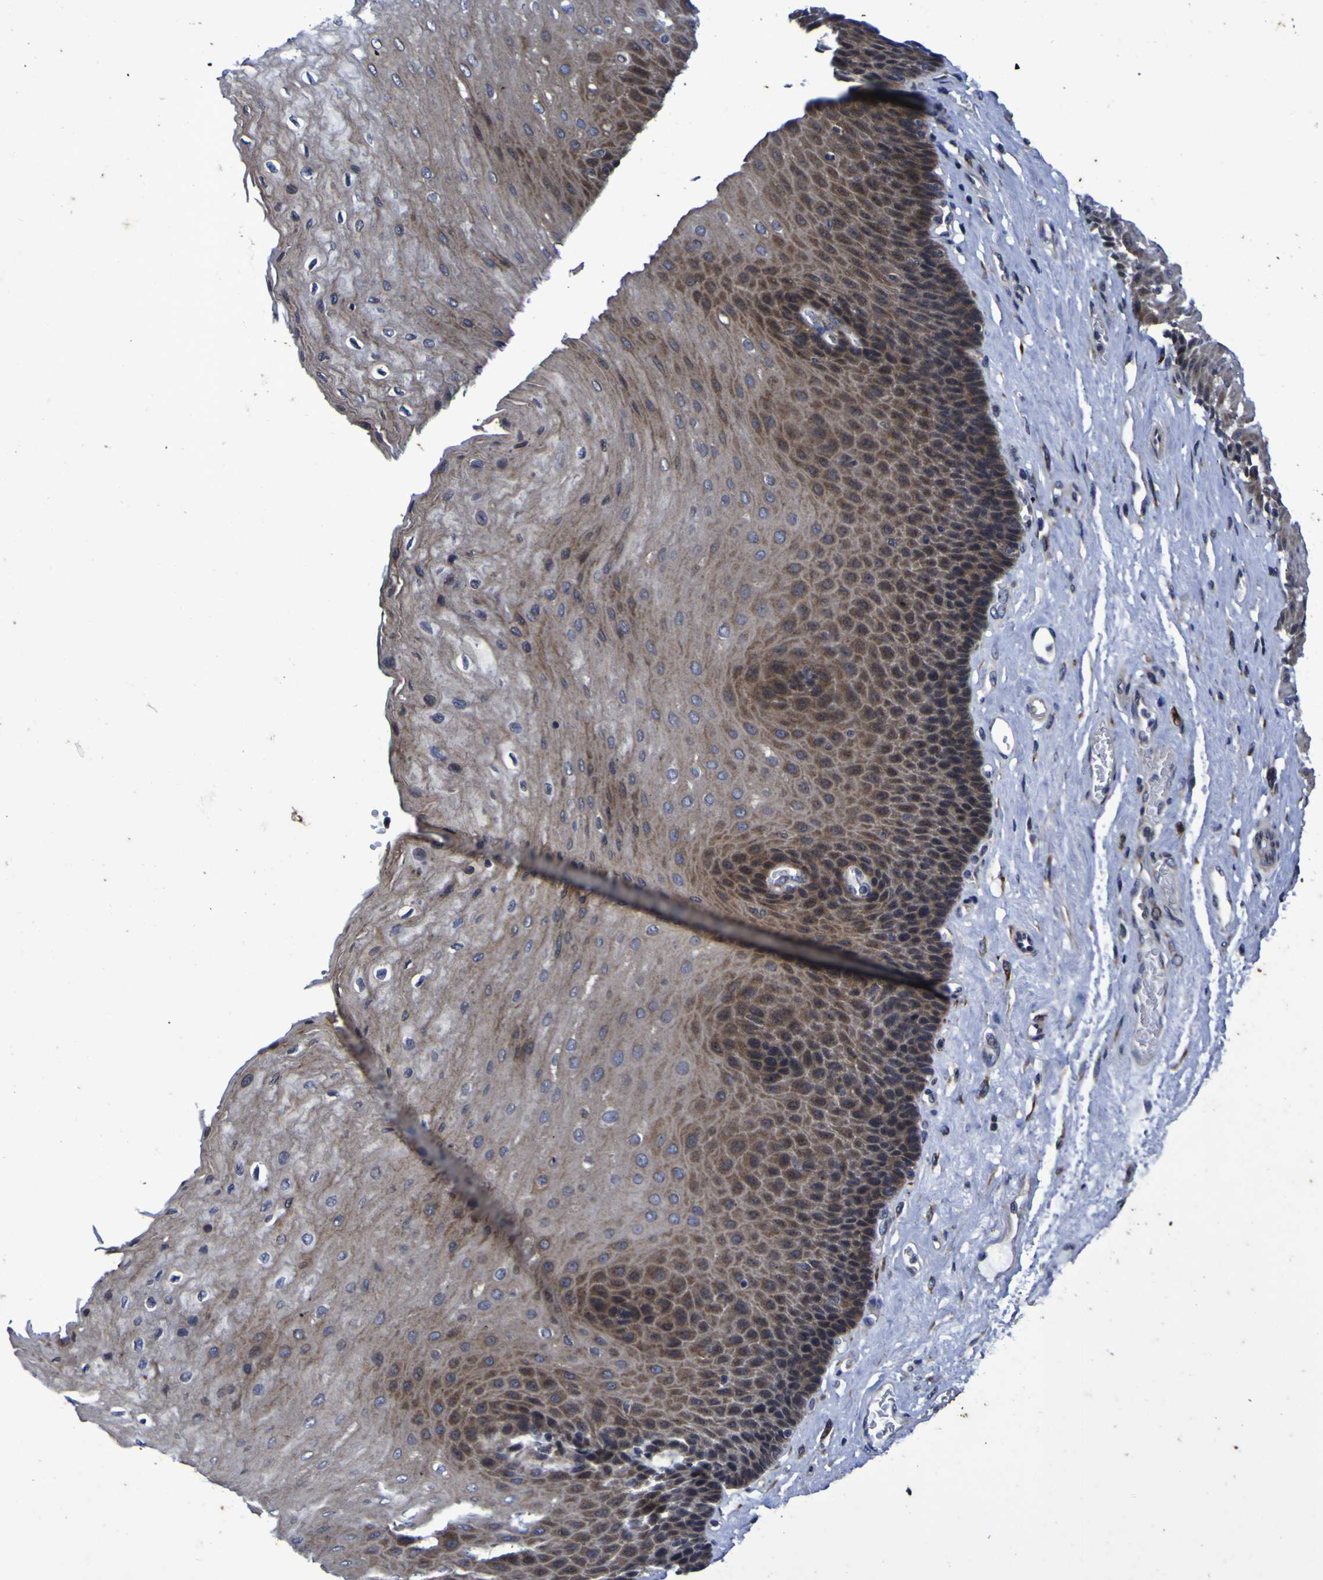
{"staining": {"intensity": "moderate", "quantity": ">75%", "location": "cytoplasmic/membranous"}, "tissue": "esophagus", "cell_type": "Squamous epithelial cells", "image_type": "normal", "snomed": [{"axis": "morphology", "description": "Normal tissue, NOS"}, {"axis": "topography", "description": "Esophagus"}], "caption": "An immunohistochemistry micrograph of benign tissue is shown. Protein staining in brown highlights moderate cytoplasmic/membranous positivity in esophagus within squamous epithelial cells.", "gene": "P3H1", "patient": {"sex": "female", "age": 72}}